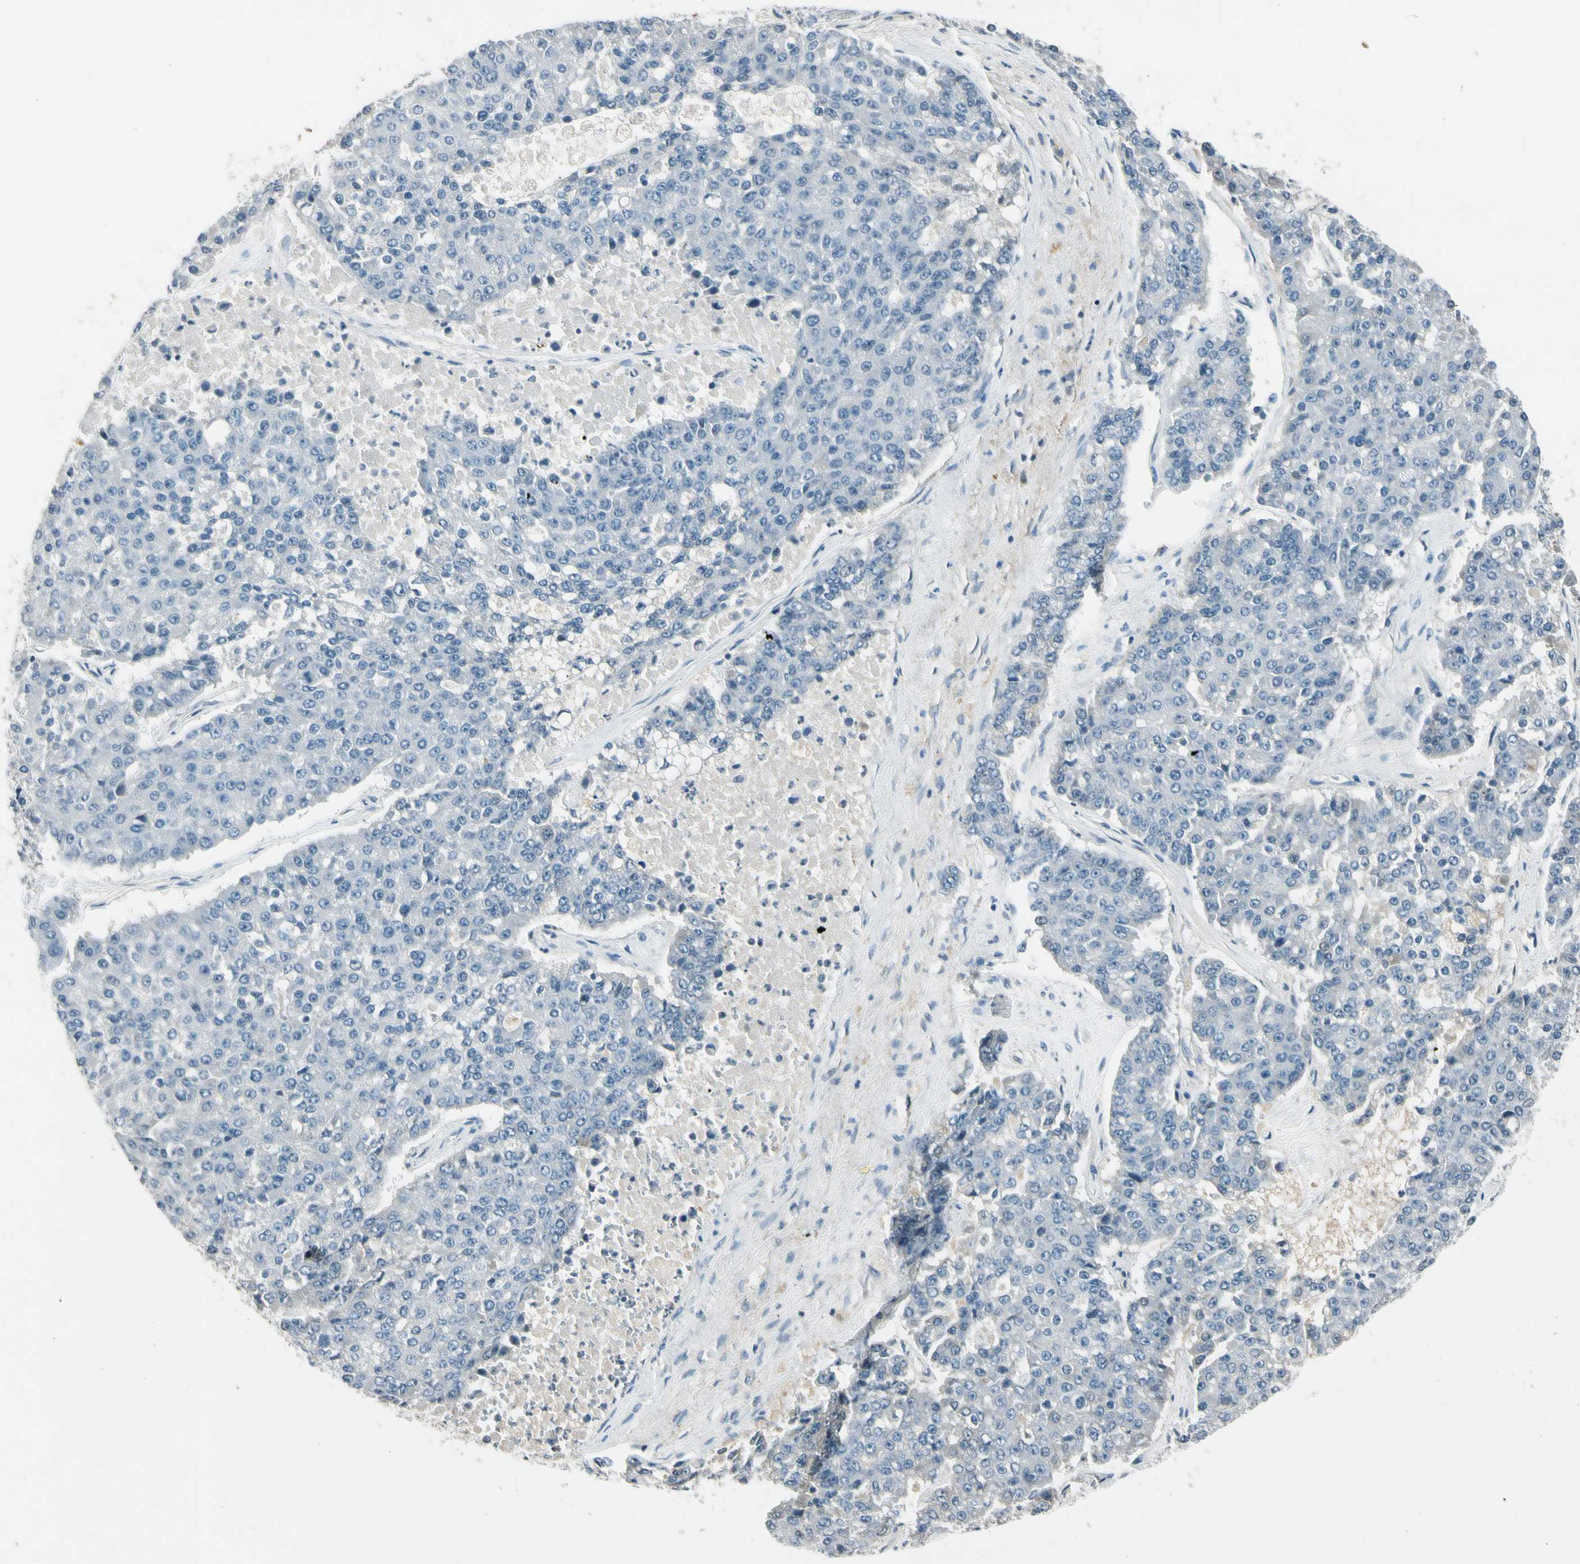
{"staining": {"intensity": "negative", "quantity": "none", "location": "none"}, "tissue": "pancreatic cancer", "cell_type": "Tumor cells", "image_type": "cancer", "snomed": [{"axis": "morphology", "description": "Adenocarcinoma, NOS"}, {"axis": "topography", "description": "Pancreas"}], "caption": "The micrograph shows no significant staining in tumor cells of adenocarcinoma (pancreatic). (DAB (3,3'-diaminobenzidine) immunohistochemistry, high magnification).", "gene": "PDPN", "patient": {"sex": "male", "age": 50}}